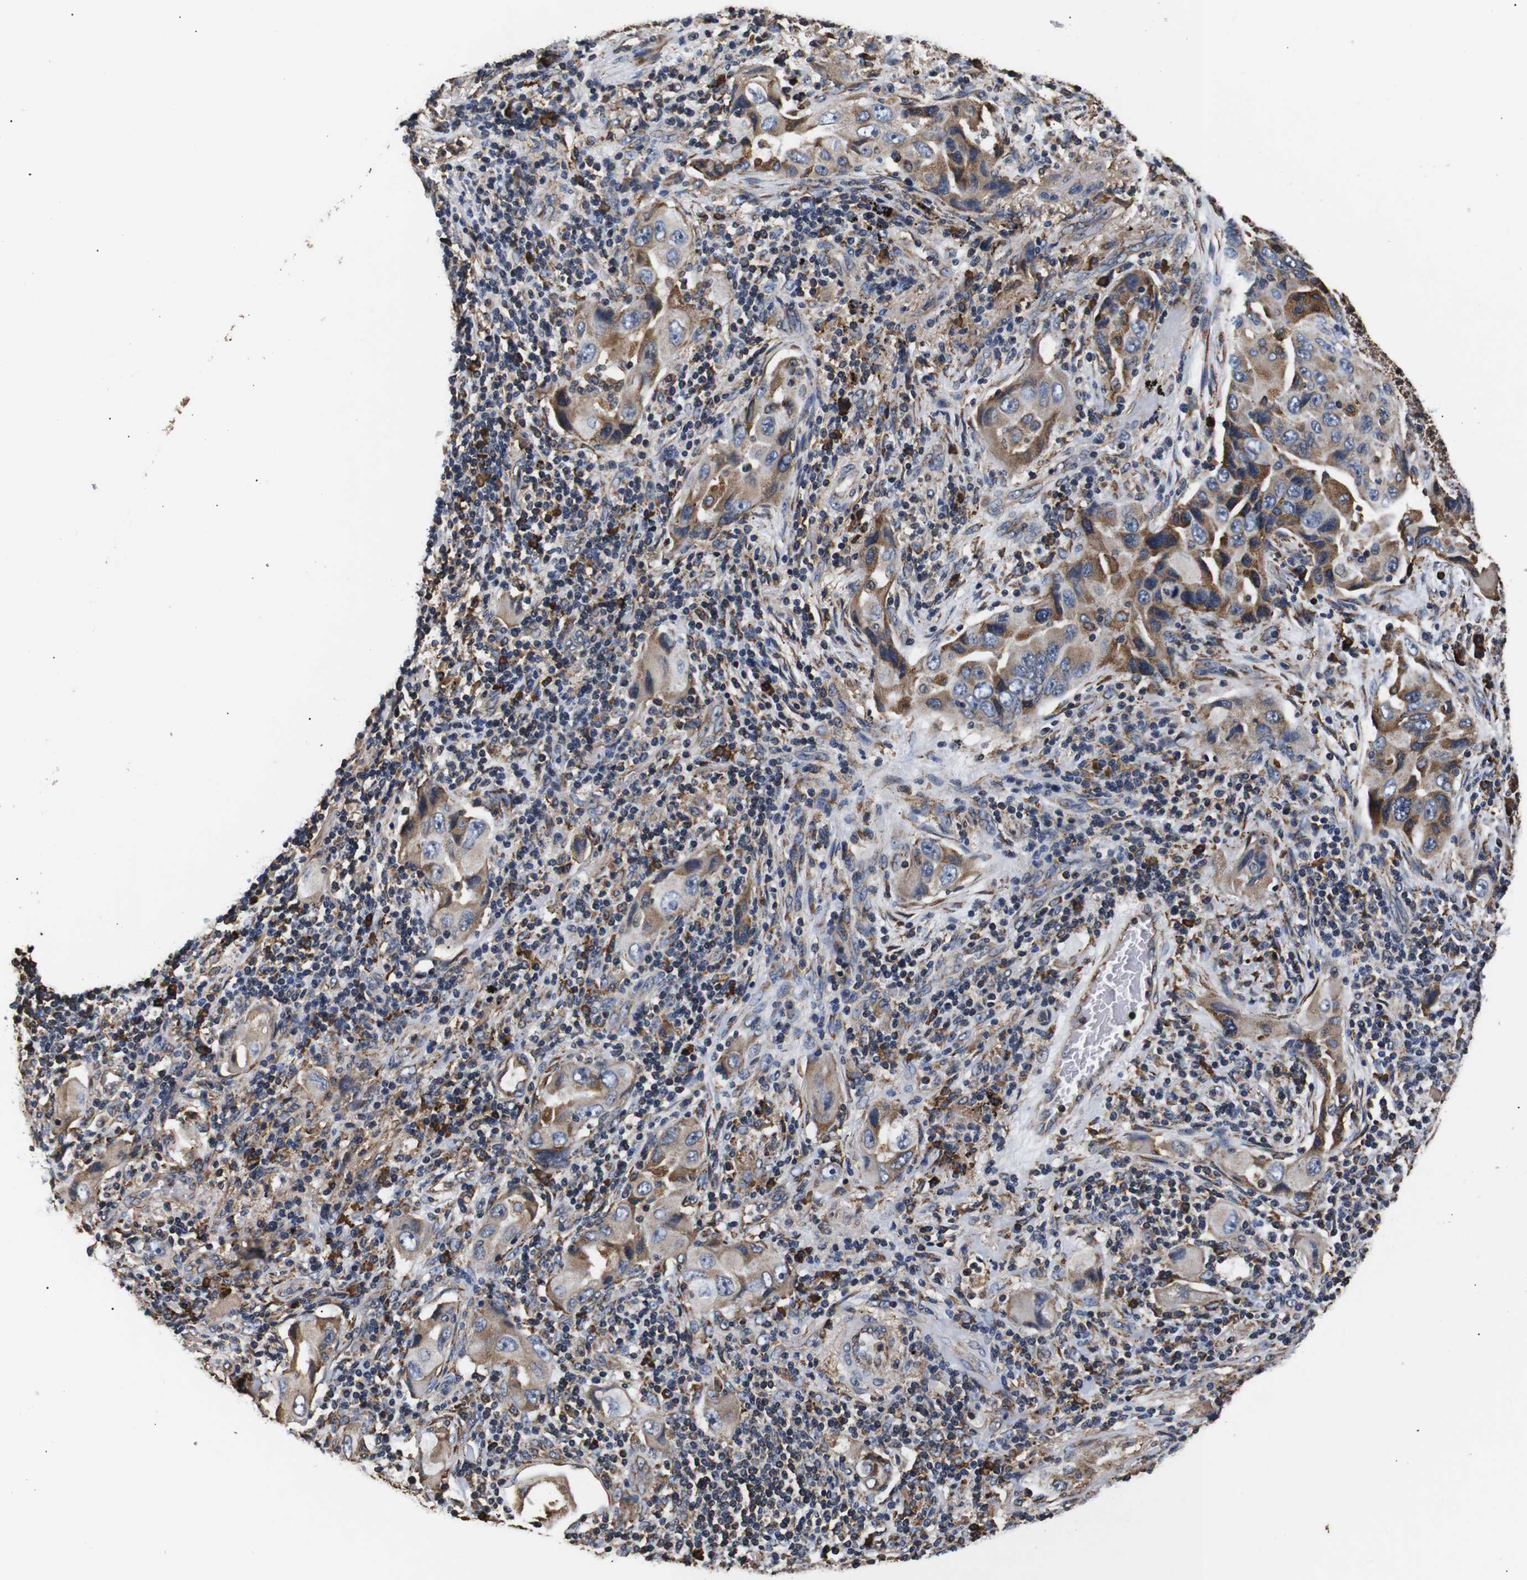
{"staining": {"intensity": "moderate", "quantity": ">75%", "location": "cytoplasmic/membranous"}, "tissue": "lung cancer", "cell_type": "Tumor cells", "image_type": "cancer", "snomed": [{"axis": "morphology", "description": "Adenocarcinoma, NOS"}, {"axis": "topography", "description": "Lung"}], "caption": "A high-resolution micrograph shows immunohistochemistry (IHC) staining of lung adenocarcinoma, which displays moderate cytoplasmic/membranous staining in about >75% of tumor cells.", "gene": "HHIP", "patient": {"sex": "female", "age": 65}}